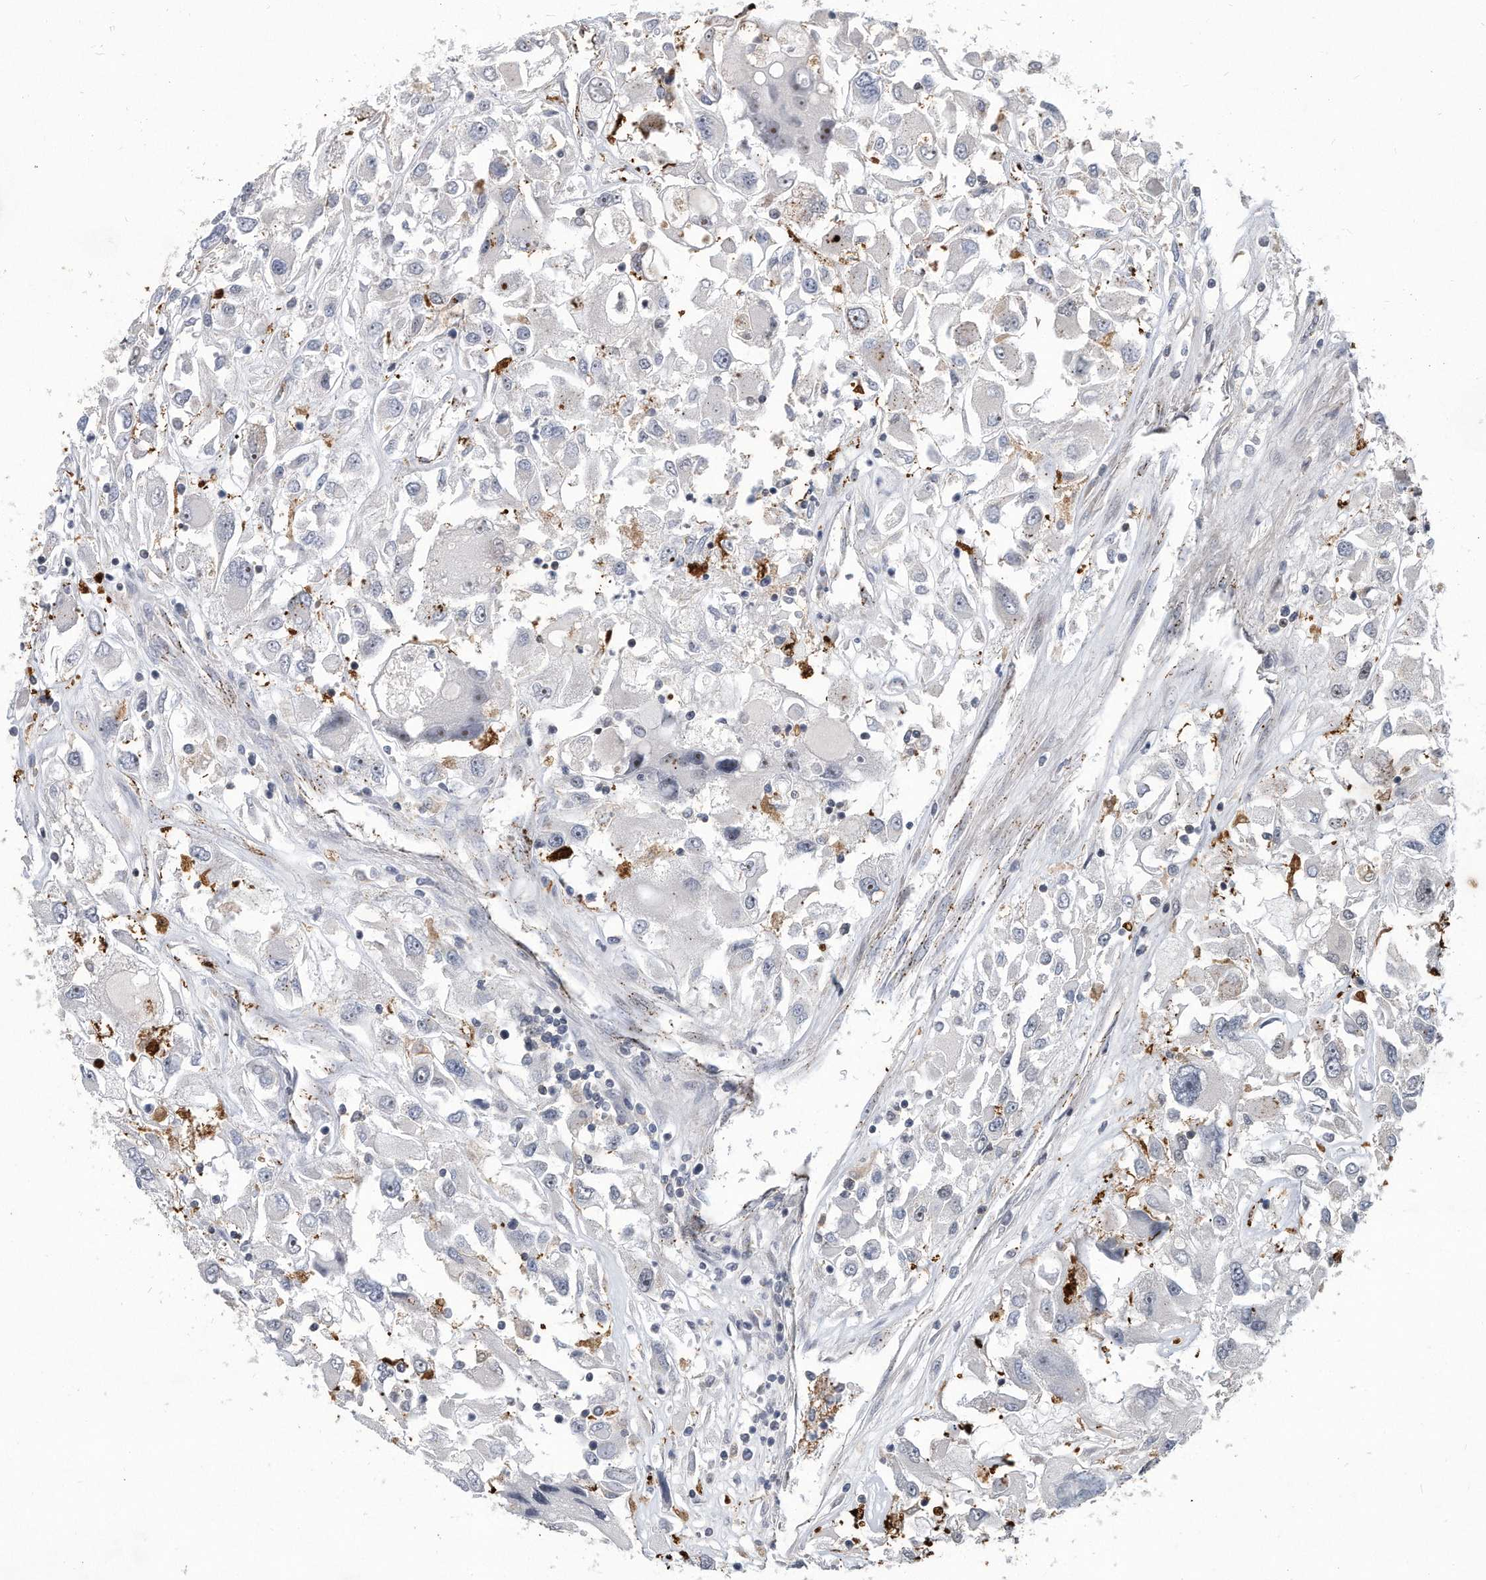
{"staining": {"intensity": "negative", "quantity": "none", "location": "none"}, "tissue": "renal cancer", "cell_type": "Tumor cells", "image_type": "cancer", "snomed": [{"axis": "morphology", "description": "Adenocarcinoma, NOS"}, {"axis": "topography", "description": "Kidney"}], "caption": "Immunohistochemical staining of human renal adenocarcinoma exhibits no significant staining in tumor cells. The staining is performed using DAB brown chromogen with nuclei counter-stained in using hematoxylin.", "gene": "PGBD2", "patient": {"sex": "female", "age": 52}}